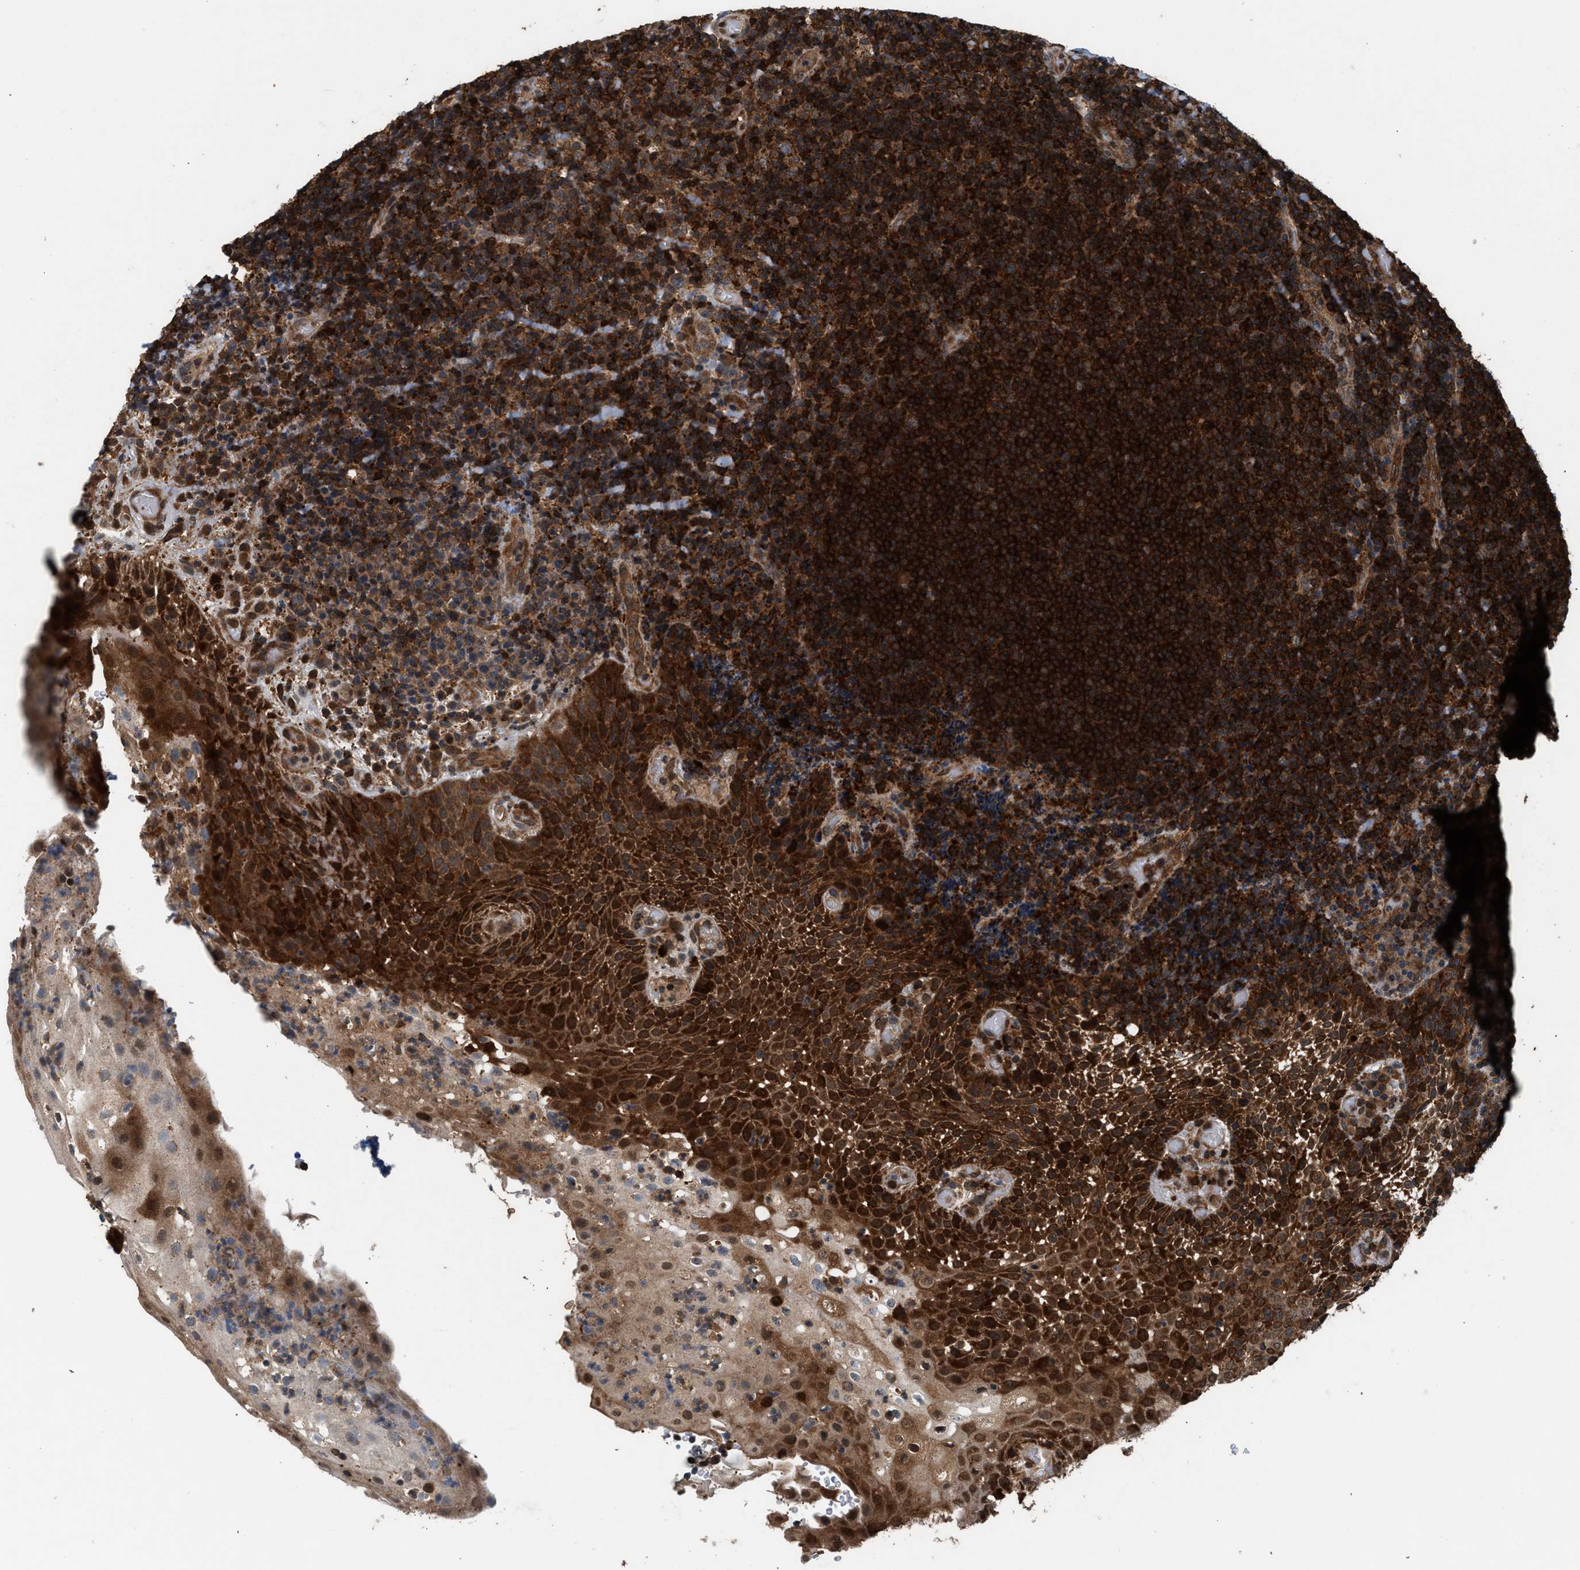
{"staining": {"intensity": "strong", "quantity": ">75%", "location": "cytoplasmic/membranous,nuclear"}, "tissue": "lymphoma", "cell_type": "Tumor cells", "image_type": "cancer", "snomed": [{"axis": "morphology", "description": "Malignant lymphoma, non-Hodgkin's type, High grade"}, {"axis": "topography", "description": "Tonsil"}], "caption": "Protein staining by immunohistochemistry displays strong cytoplasmic/membranous and nuclear positivity in approximately >75% of tumor cells in lymphoma. Immunohistochemistry stains the protein of interest in brown and the nuclei are stained blue.", "gene": "OXSR1", "patient": {"sex": "female", "age": 36}}